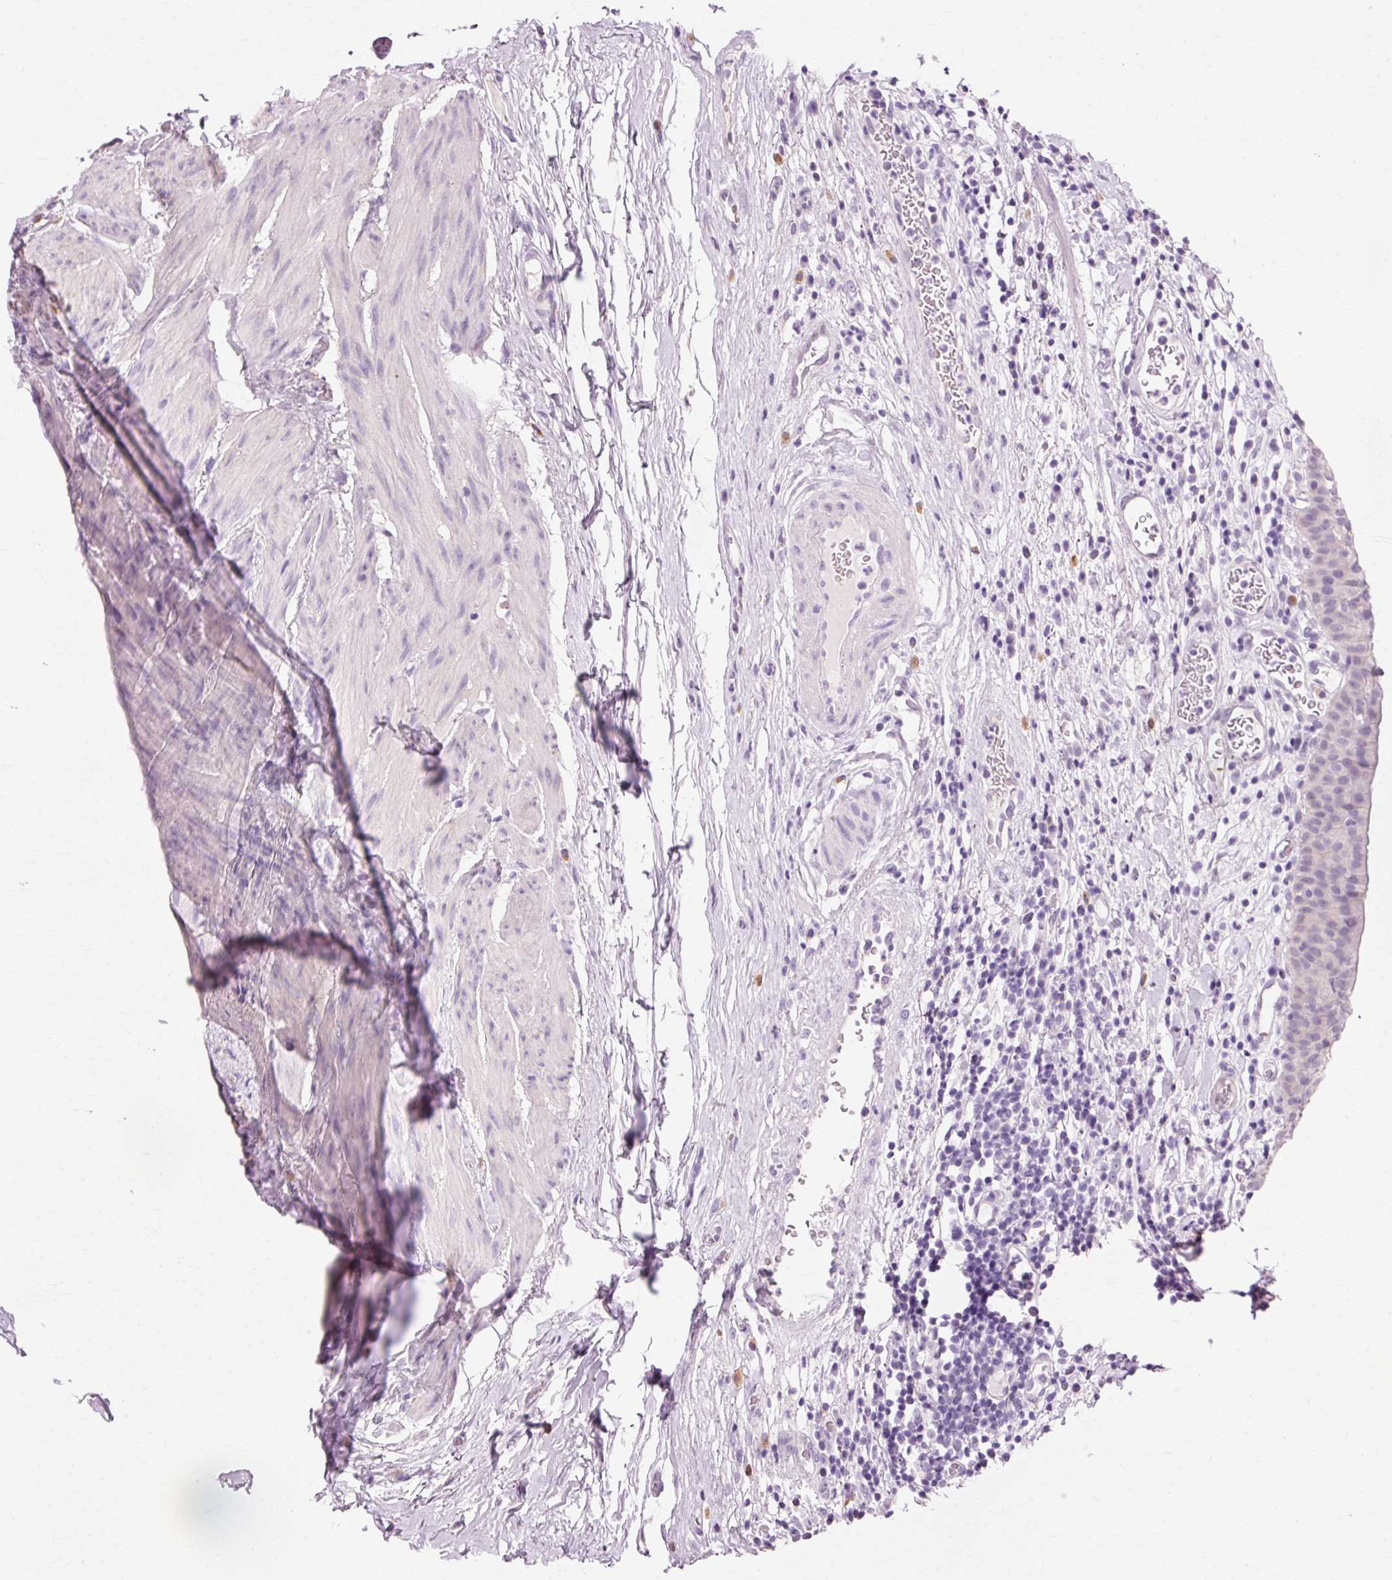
{"staining": {"intensity": "negative", "quantity": "none", "location": "none"}, "tissue": "urinary bladder", "cell_type": "Urothelial cells", "image_type": "normal", "snomed": [{"axis": "morphology", "description": "Normal tissue, NOS"}, {"axis": "morphology", "description": "Inflammation, NOS"}, {"axis": "topography", "description": "Urinary bladder"}], "caption": "Immunohistochemistry of benign urinary bladder exhibits no positivity in urothelial cells. (Immunohistochemistry, brightfield microscopy, high magnification).", "gene": "VN1R2", "patient": {"sex": "male", "age": 57}}